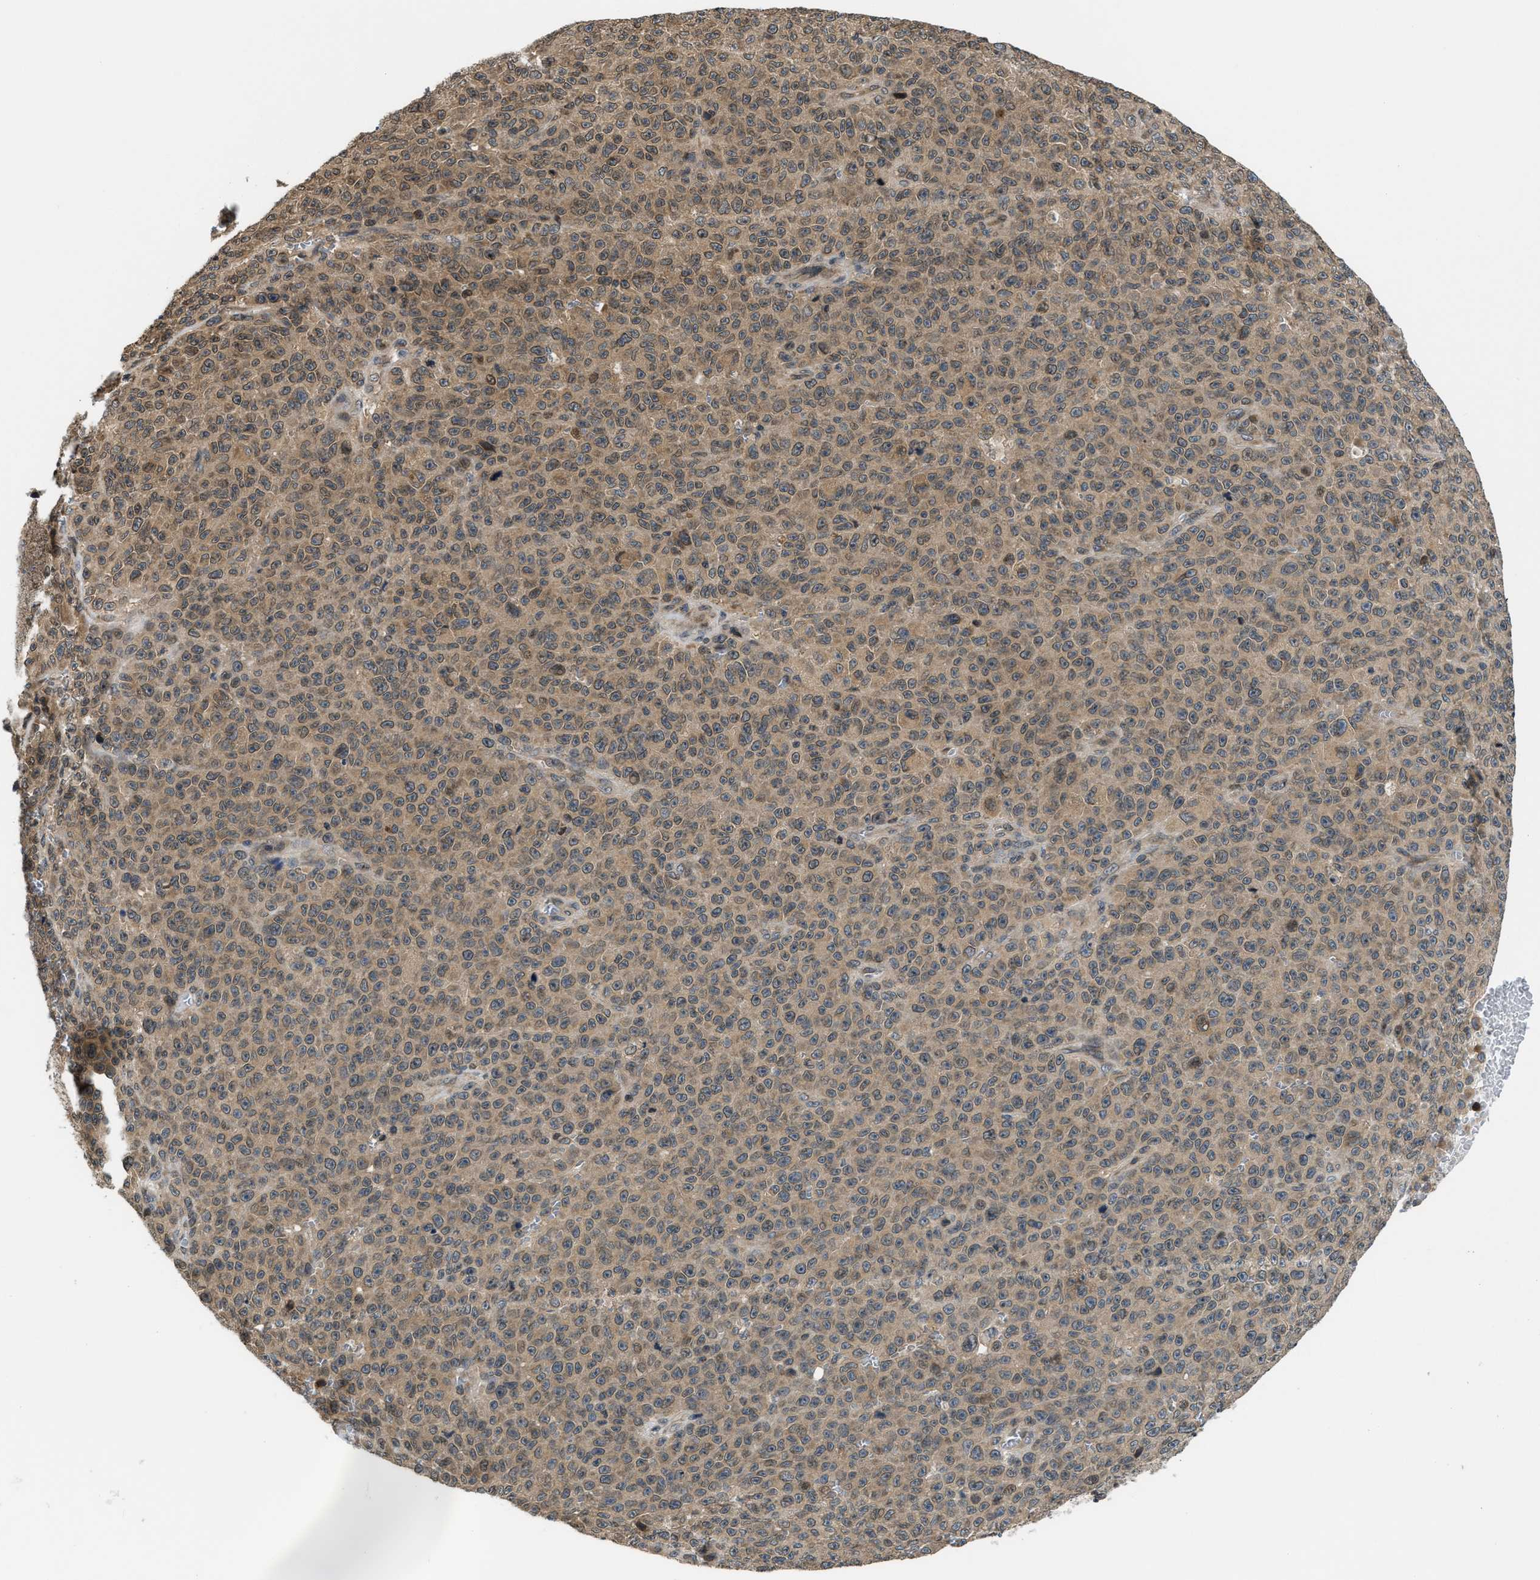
{"staining": {"intensity": "moderate", "quantity": ">75%", "location": "cytoplasmic/membranous"}, "tissue": "melanoma", "cell_type": "Tumor cells", "image_type": "cancer", "snomed": [{"axis": "morphology", "description": "Malignant melanoma, NOS"}, {"axis": "topography", "description": "Skin"}], "caption": "Malignant melanoma tissue displays moderate cytoplasmic/membranous expression in approximately >75% of tumor cells, visualized by immunohistochemistry.", "gene": "RAB29", "patient": {"sex": "female", "age": 82}}